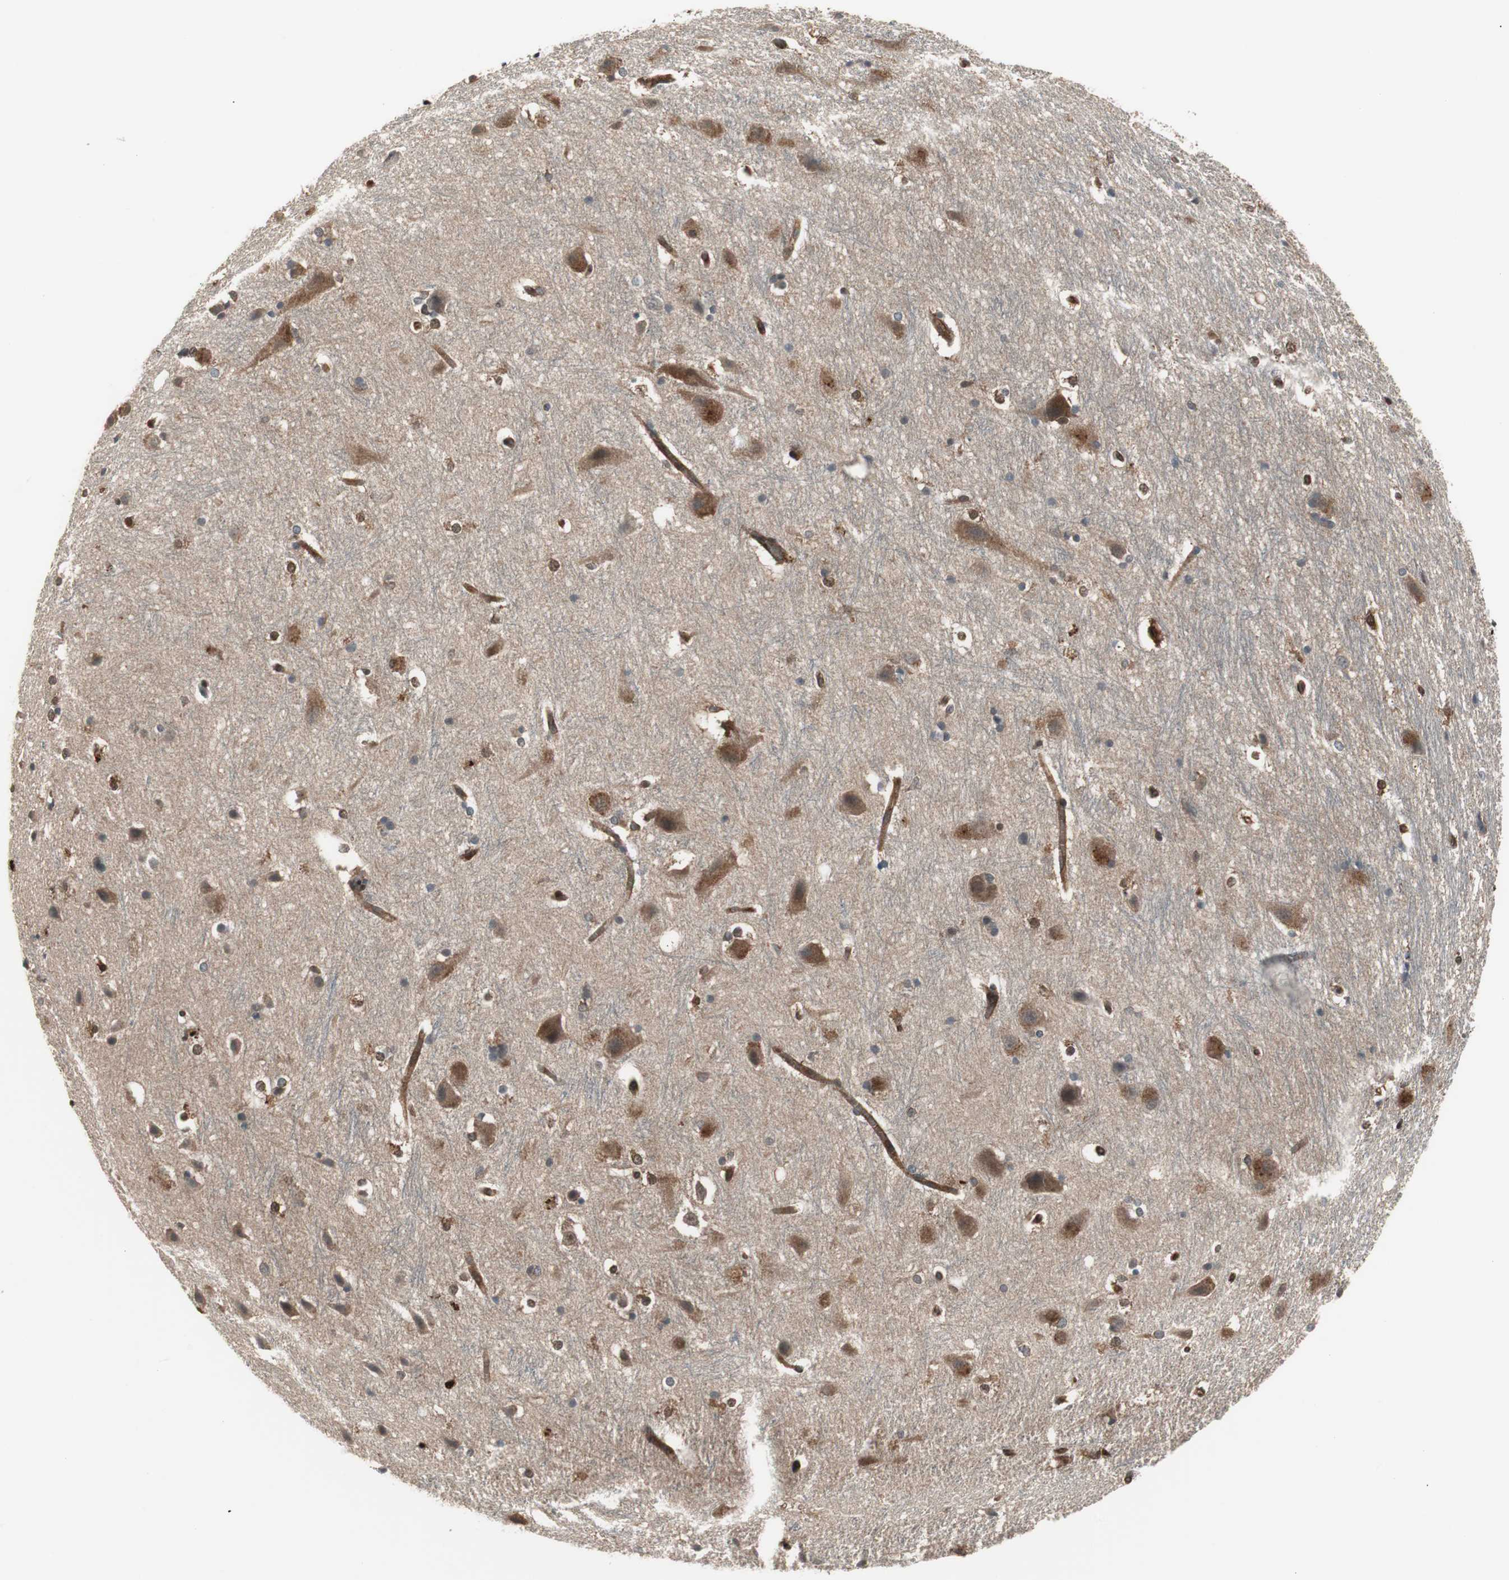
{"staining": {"intensity": "strong", "quantity": "25%-75%", "location": "cytoplasmic/membranous"}, "tissue": "hippocampus", "cell_type": "Glial cells", "image_type": "normal", "snomed": [{"axis": "morphology", "description": "Normal tissue, NOS"}, {"axis": "topography", "description": "Hippocampus"}], "caption": "High-power microscopy captured an immunohistochemistry (IHC) micrograph of benign hippocampus, revealing strong cytoplasmic/membranous positivity in approximately 25%-75% of glial cells.", "gene": "CAPNS1", "patient": {"sex": "female", "age": 19}}